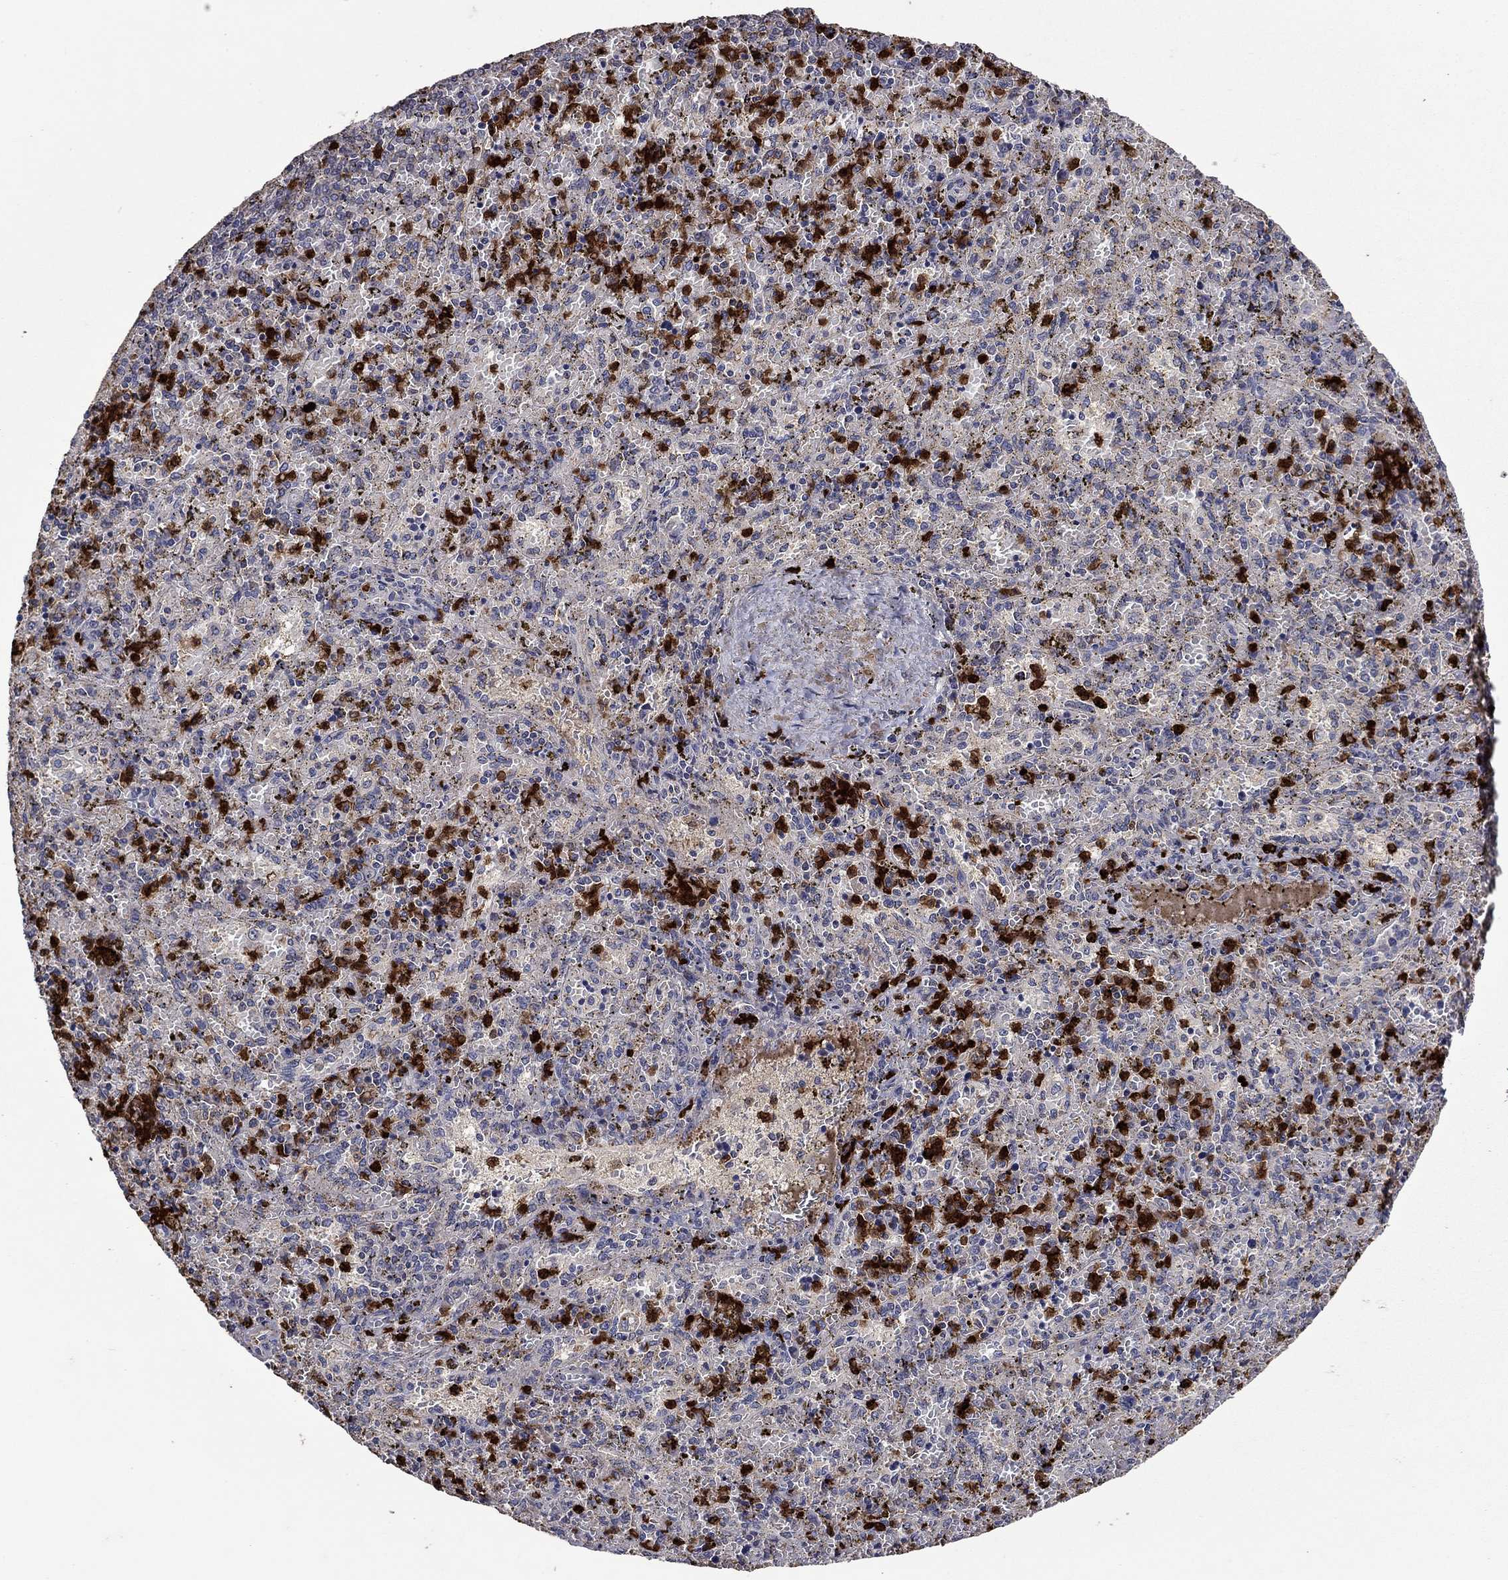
{"staining": {"intensity": "strong", "quantity": "25%-75%", "location": "nuclear"}, "tissue": "spleen", "cell_type": "Cells in red pulp", "image_type": "normal", "snomed": [{"axis": "morphology", "description": "Normal tissue, NOS"}, {"axis": "topography", "description": "Spleen"}], "caption": "Brown immunohistochemical staining in unremarkable human spleen demonstrates strong nuclear positivity in about 25%-75% of cells in red pulp. (DAB (3,3'-diaminobenzidine) IHC, brown staining for protein, blue staining for nuclei).", "gene": "SATB1", "patient": {"sex": "female", "age": 50}}